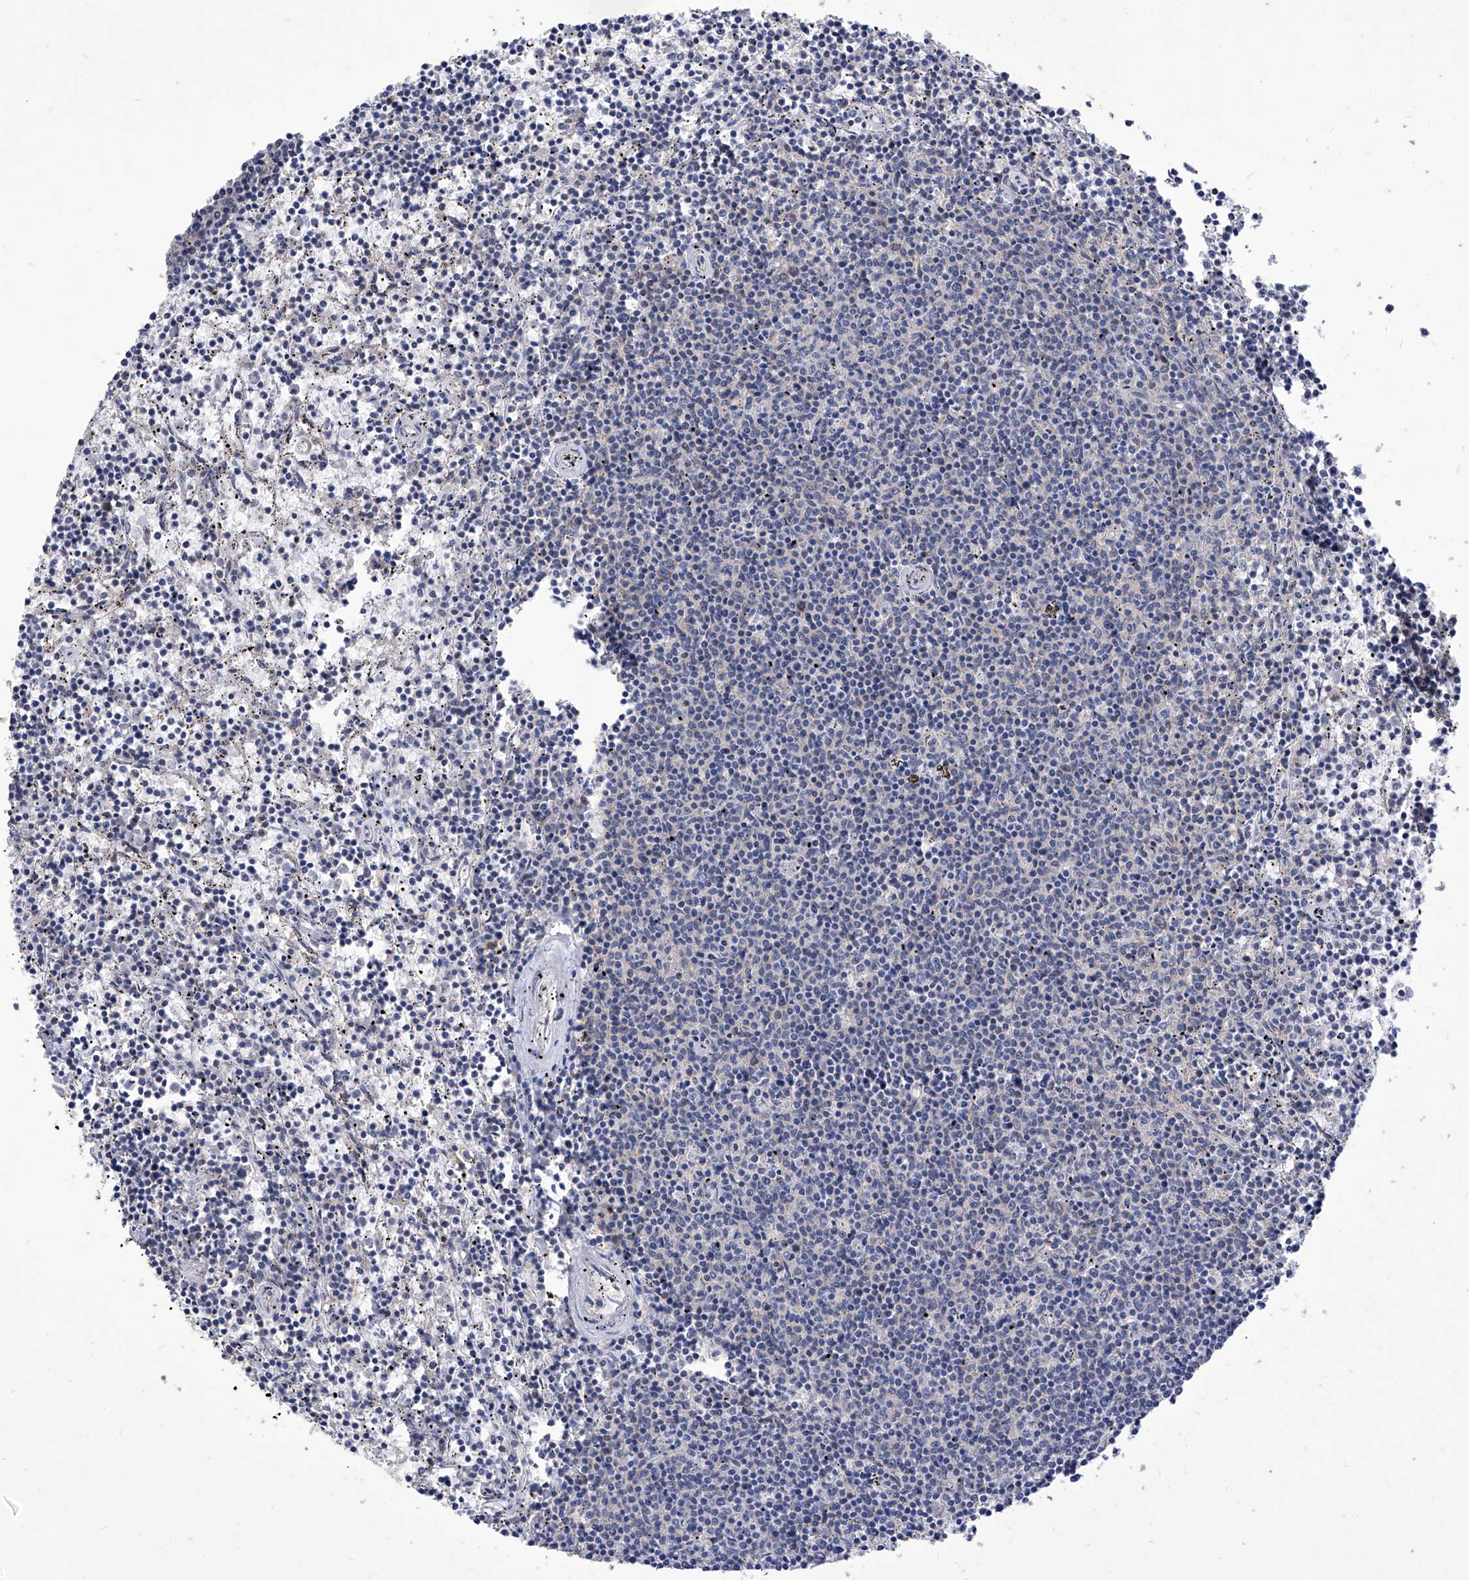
{"staining": {"intensity": "negative", "quantity": "none", "location": "none"}, "tissue": "lymphoma", "cell_type": "Tumor cells", "image_type": "cancer", "snomed": [{"axis": "morphology", "description": "Malignant lymphoma, non-Hodgkin's type, Low grade"}, {"axis": "topography", "description": "Spleen"}], "caption": "This photomicrograph is of lymphoma stained with immunohistochemistry to label a protein in brown with the nuclei are counter-stained blue. There is no positivity in tumor cells.", "gene": "TJAP1", "patient": {"sex": "female", "age": 50}}